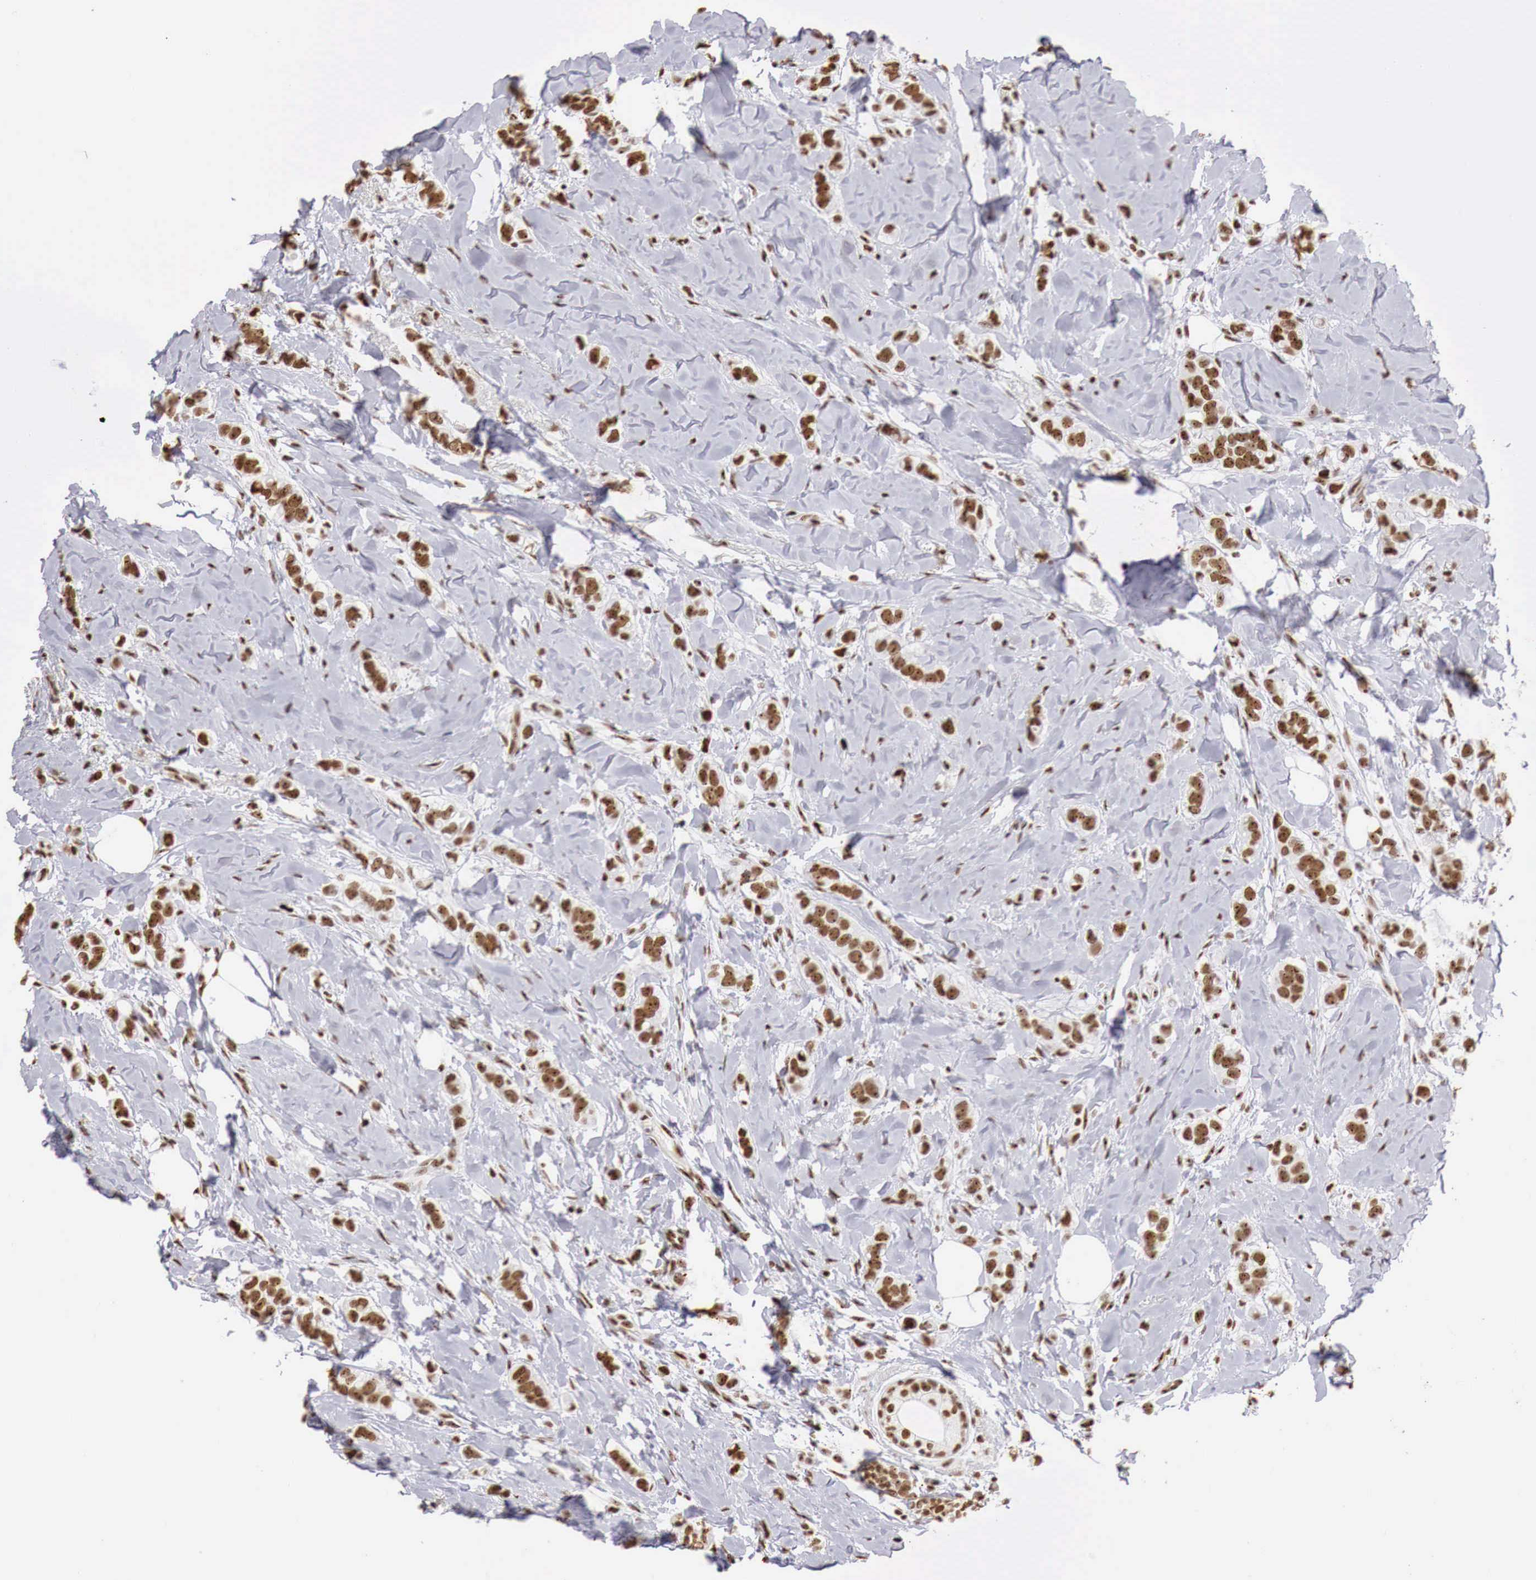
{"staining": {"intensity": "strong", "quantity": ">75%", "location": "nuclear"}, "tissue": "breast cancer", "cell_type": "Tumor cells", "image_type": "cancer", "snomed": [{"axis": "morphology", "description": "Duct carcinoma"}, {"axis": "topography", "description": "Breast"}], "caption": "Tumor cells demonstrate high levels of strong nuclear staining in approximately >75% of cells in human infiltrating ductal carcinoma (breast).", "gene": "DKC1", "patient": {"sex": "female", "age": 72}}